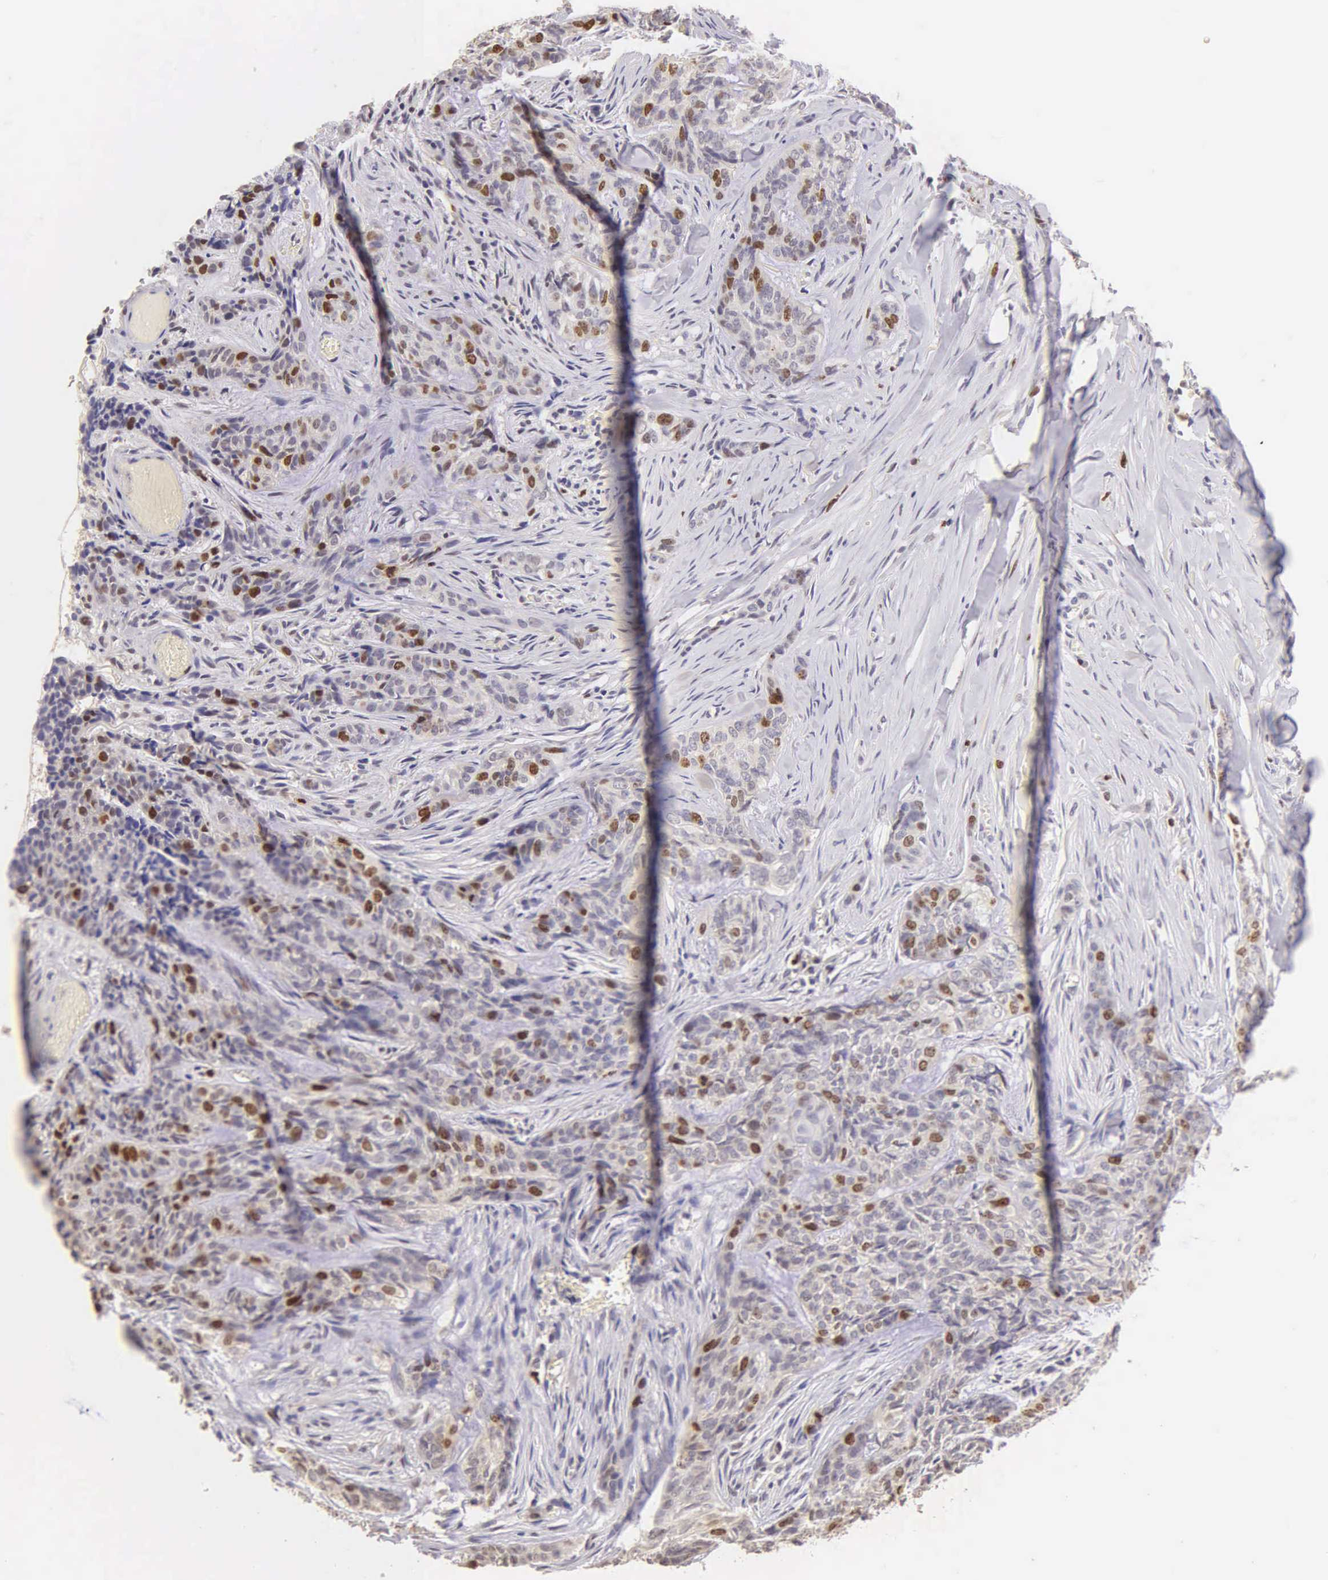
{"staining": {"intensity": "moderate", "quantity": "25%-75%", "location": "nuclear"}, "tissue": "skin cancer", "cell_type": "Tumor cells", "image_type": "cancer", "snomed": [{"axis": "morphology", "description": "Normal tissue, NOS"}, {"axis": "morphology", "description": "Basal cell carcinoma"}, {"axis": "topography", "description": "Skin"}], "caption": "Basal cell carcinoma (skin) was stained to show a protein in brown. There is medium levels of moderate nuclear expression in approximately 25%-75% of tumor cells.", "gene": "MKI67", "patient": {"sex": "female", "age": 65}}